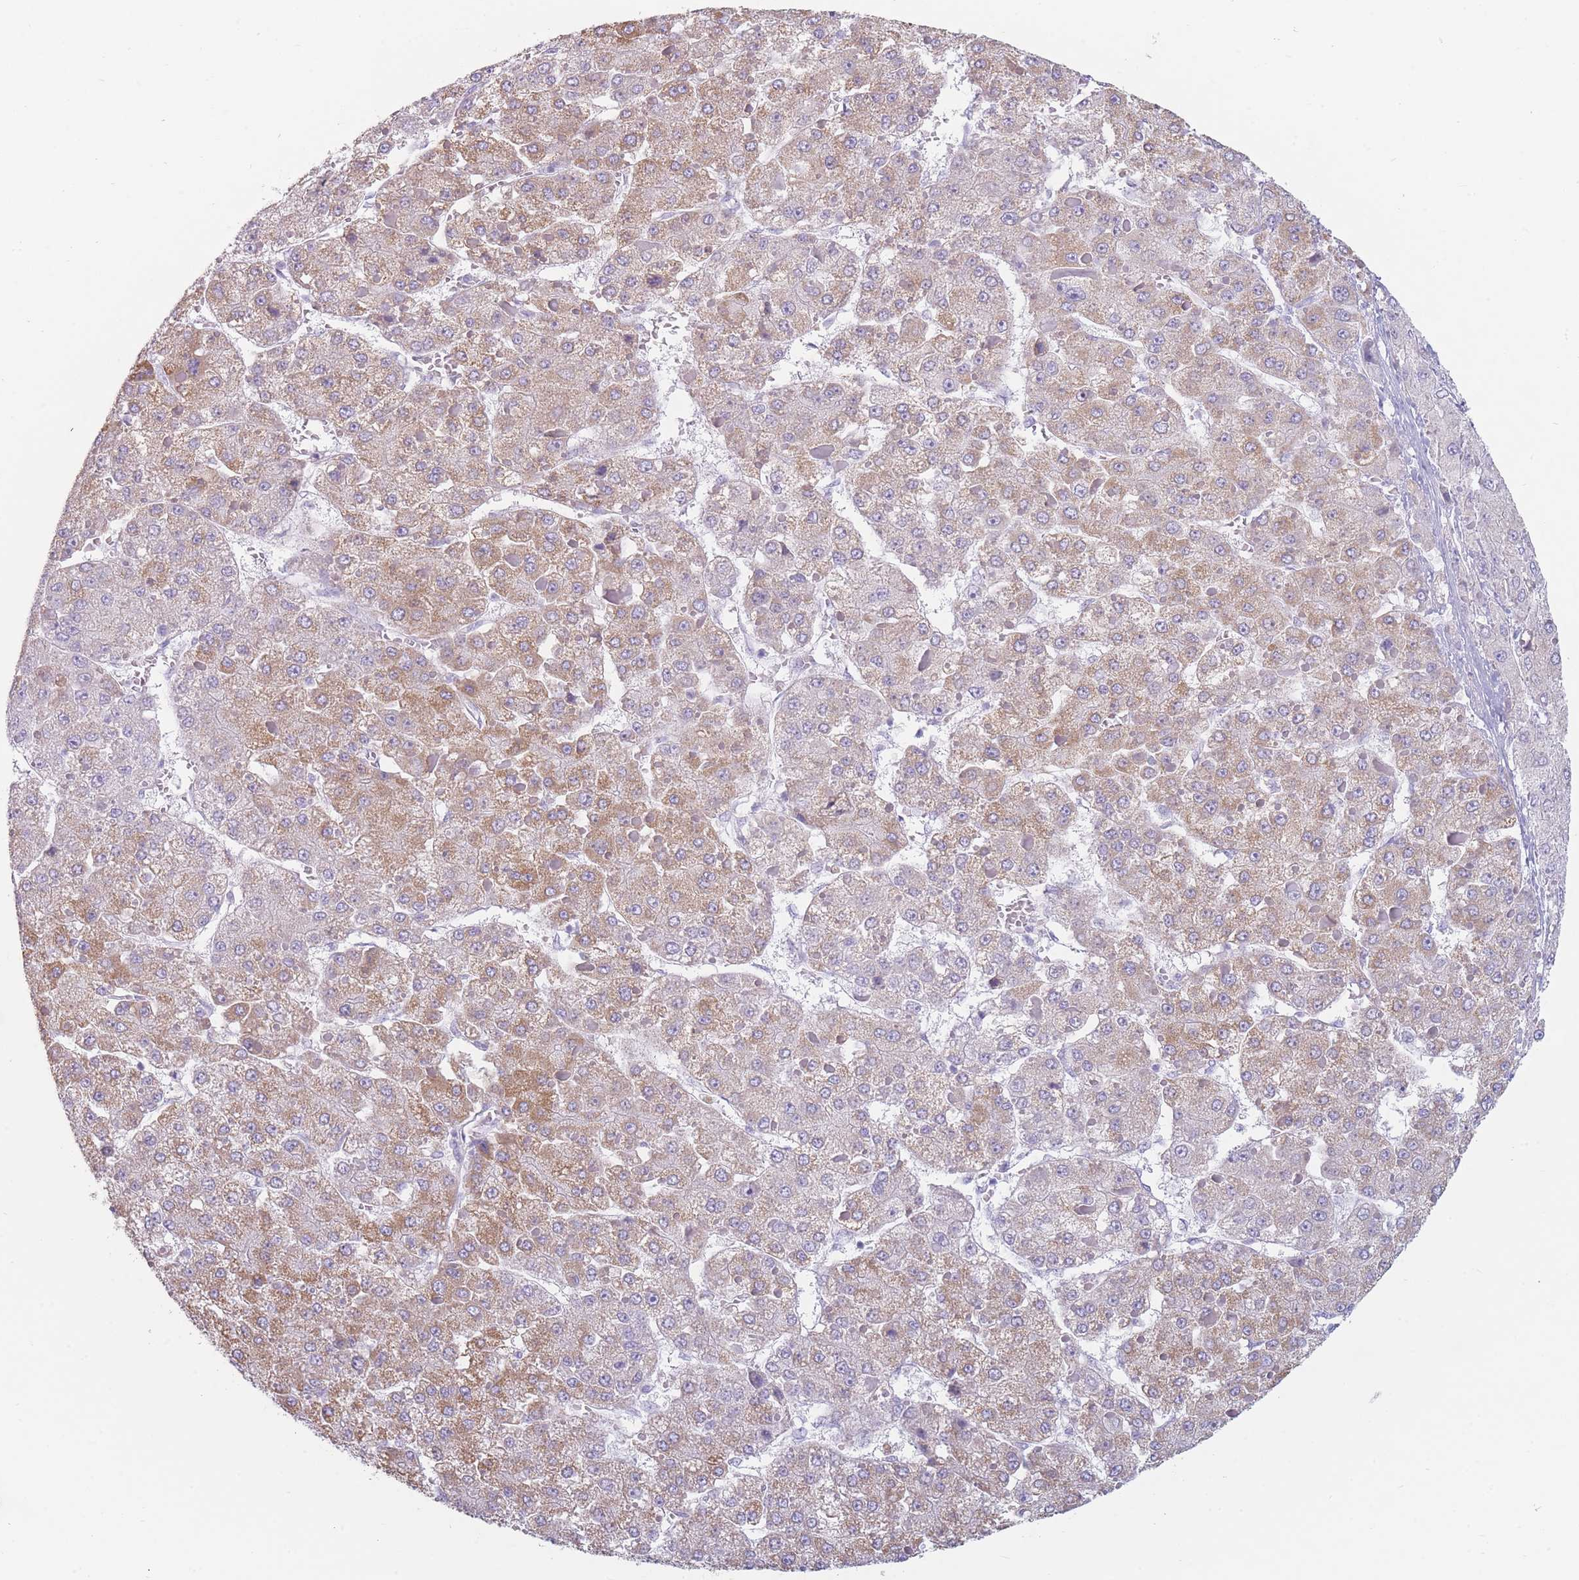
{"staining": {"intensity": "weak", "quantity": "25%-75%", "location": "cytoplasmic/membranous"}, "tissue": "liver cancer", "cell_type": "Tumor cells", "image_type": "cancer", "snomed": [{"axis": "morphology", "description": "Carcinoma, Hepatocellular, NOS"}, {"axis": "topography", "description": "Liver"}], "caption": "The histopathology image demonstrates staining of liver cancer, revealing weak cytoplasmic/membranous protein expression (brown color) within tumor cells. (Stains: DAB in brown, nuclei in blue, Microscopy: brightfield microscopy at high magnification).", "gene": "GPR12", "patient": {"sex": "female", "age": 73}}